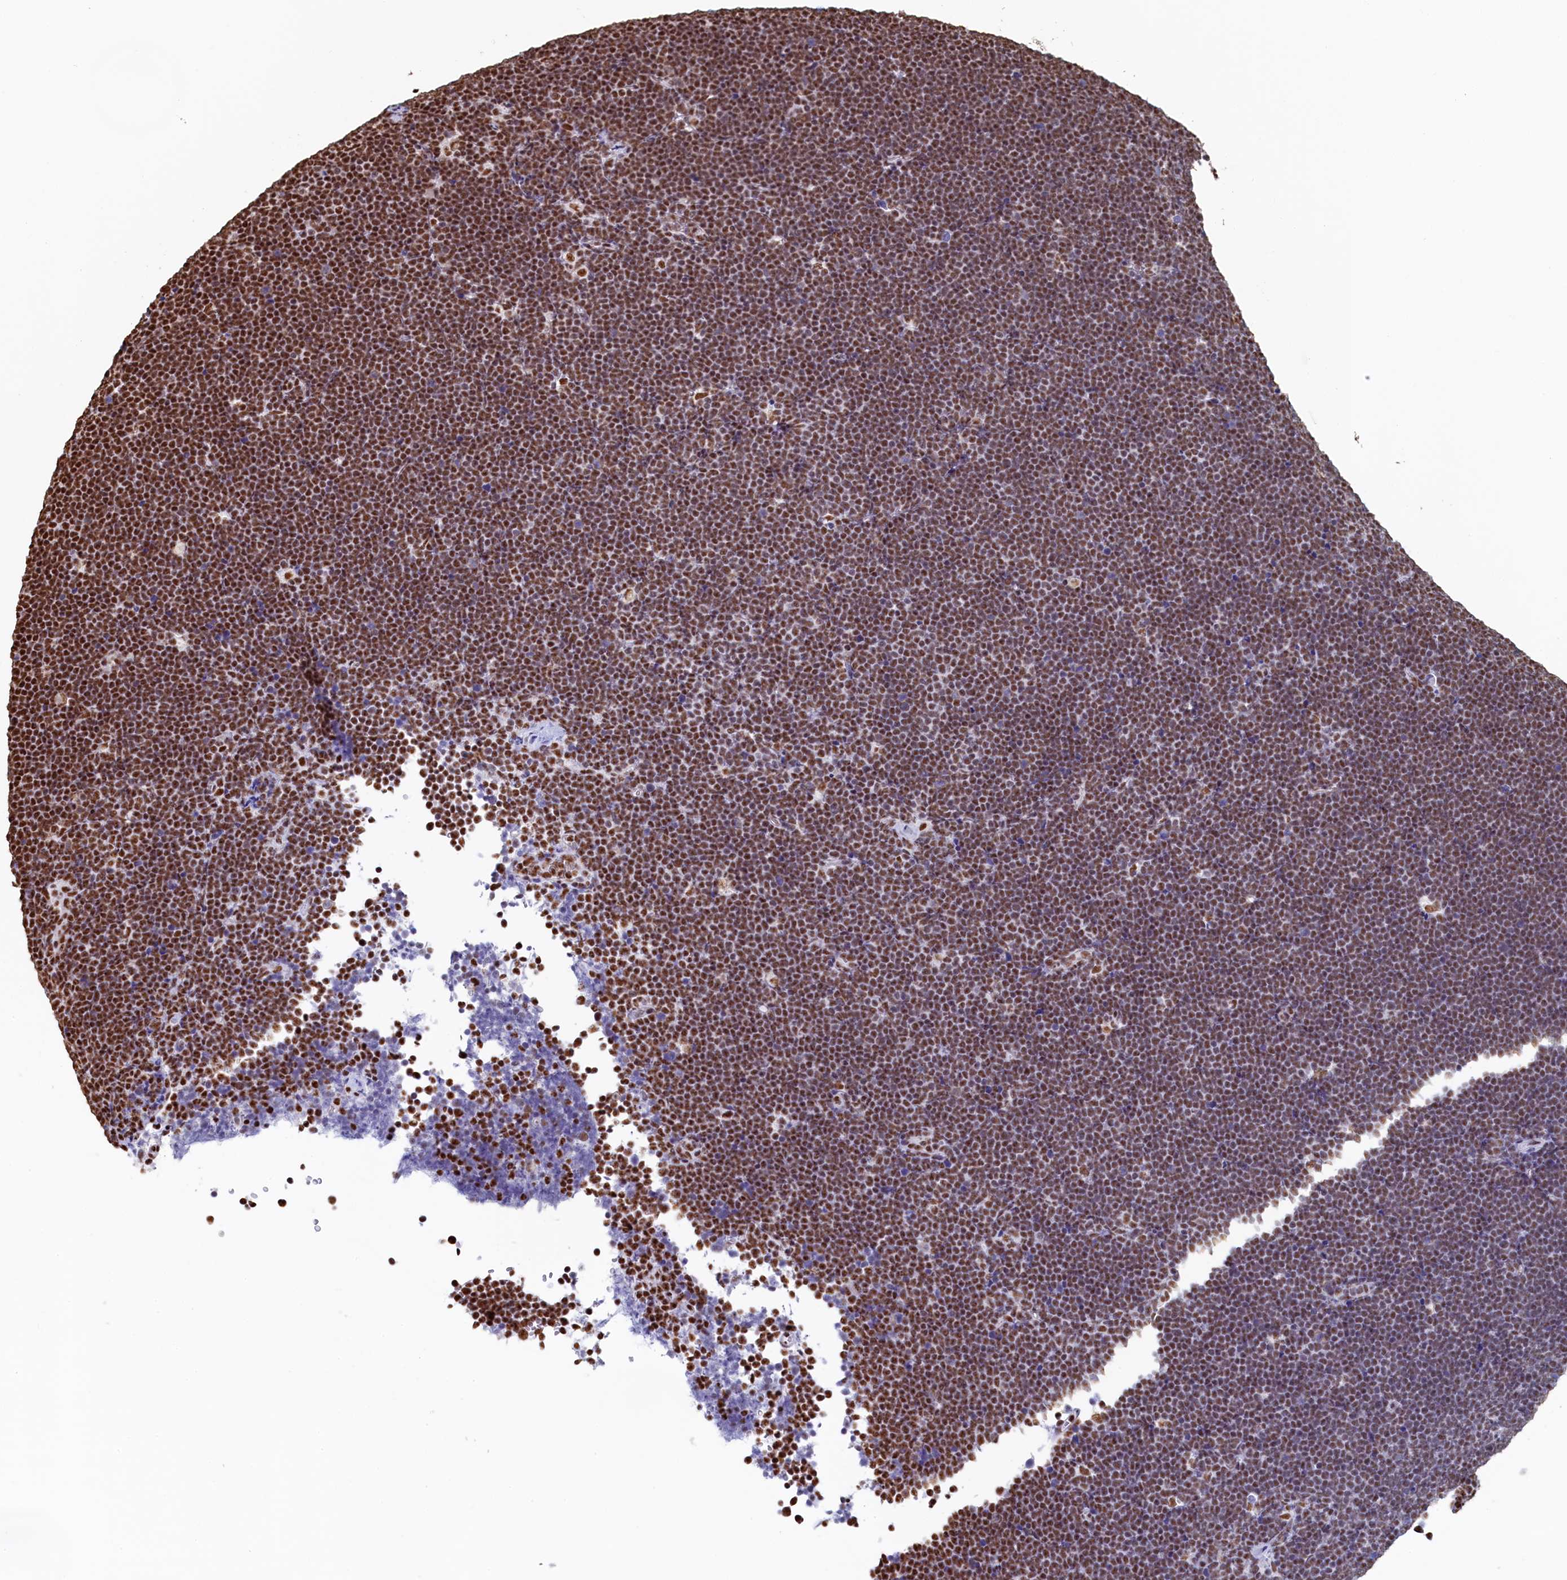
{"staining": {"intensity": "moderate", "quantity": ">75%", "location": "nuclear"}, "tissue": "lymphoma", "cell_type": "Tumor cells", "image_type": "cancer", "snomed": [{"axis": "morphology", "description": "Malignant lymphoma, non-Hodgkin's type, High grade"}, {"axis": "topography", "description": "Lymph node"}], "caption": "Protein expression analysis of human high-grade malignant lymphoma, non-Hodgkin's type reveals moderate nuclear staining in about >75% of tumor cells.", "gene": "MOSPD3", "patient": {"sex": "male", "age": 13}}